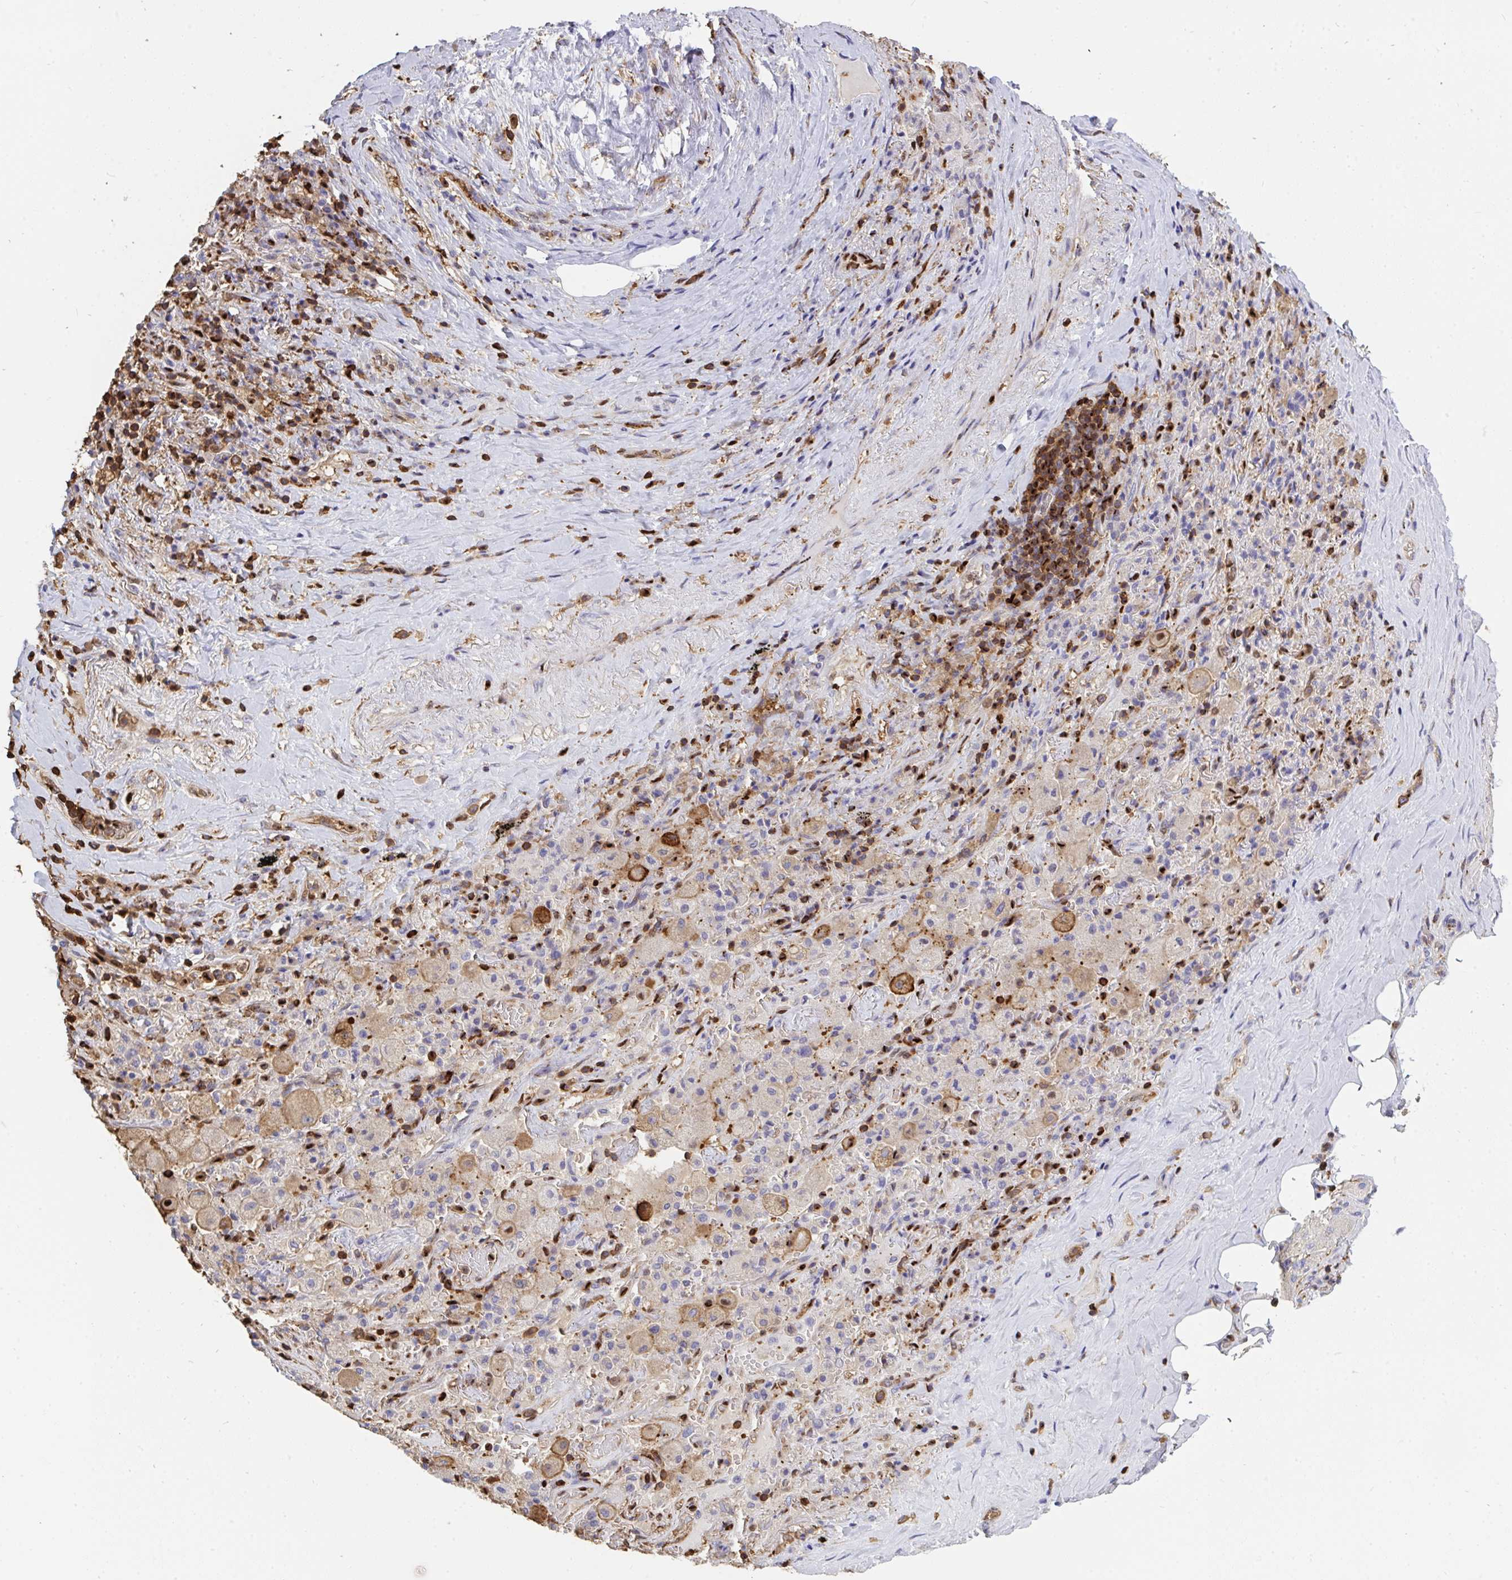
{"staining": {"intensity": "weak", "quantity": "<25%", "location": "cytoplasmic/membranous"}, "tissue": "adipose tissue", "cell_type": "Adipocytes", "image_type": "normal", "snomed": [{"axis": "morphology", "description": "Normal tissue, NOS"}, {"axis": "topography", "description": "Cartilage tissue"}, {"axis": "topography", "description": "Bronchus"}], "caption": "This is an immunohistochemistry micrograph of benign human adipose tissue. There is no positivity in adipocytes.", "gene": "CFL1", "patient": {"sex": "male", "age": 64}}